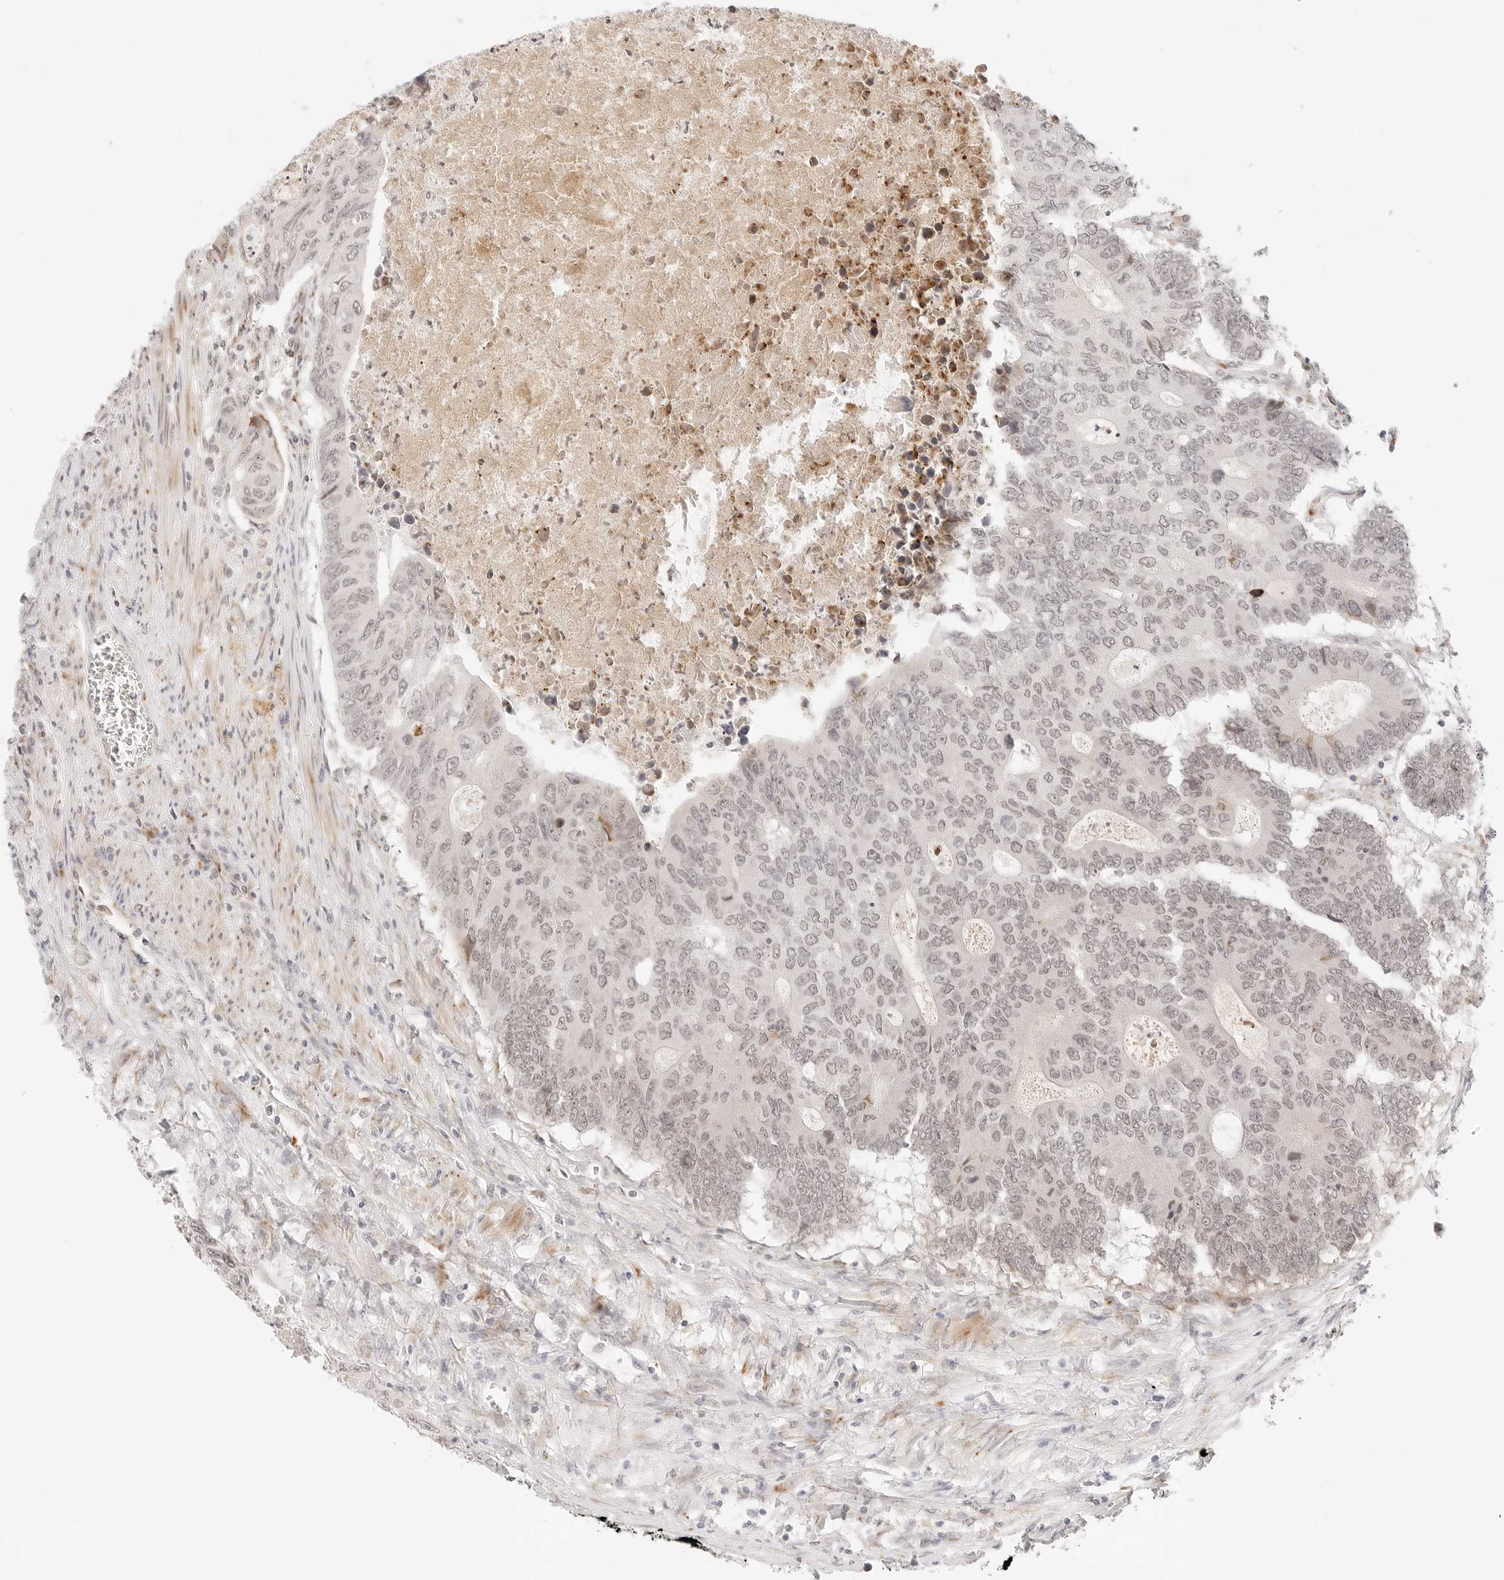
{"staining": {"intensity": "weak", "quantity": ">75%", "location": "nuclear"}, "tissue": "colorectal cancer", "cell_type": "Tumor cells", "image_type": "cancer", "snomed": [{"axis": "morphology", "description": "Adenocarcinoma, NOS"}, {"axis": "topography", "description": "Colon"}], "caption": "Human adenocarcinoma (colorectal) stained with a protein marker demonstrates weak staining in tumor cells.", "gene": "XKR4", "patient": {"sex": "male", "age": 87}}